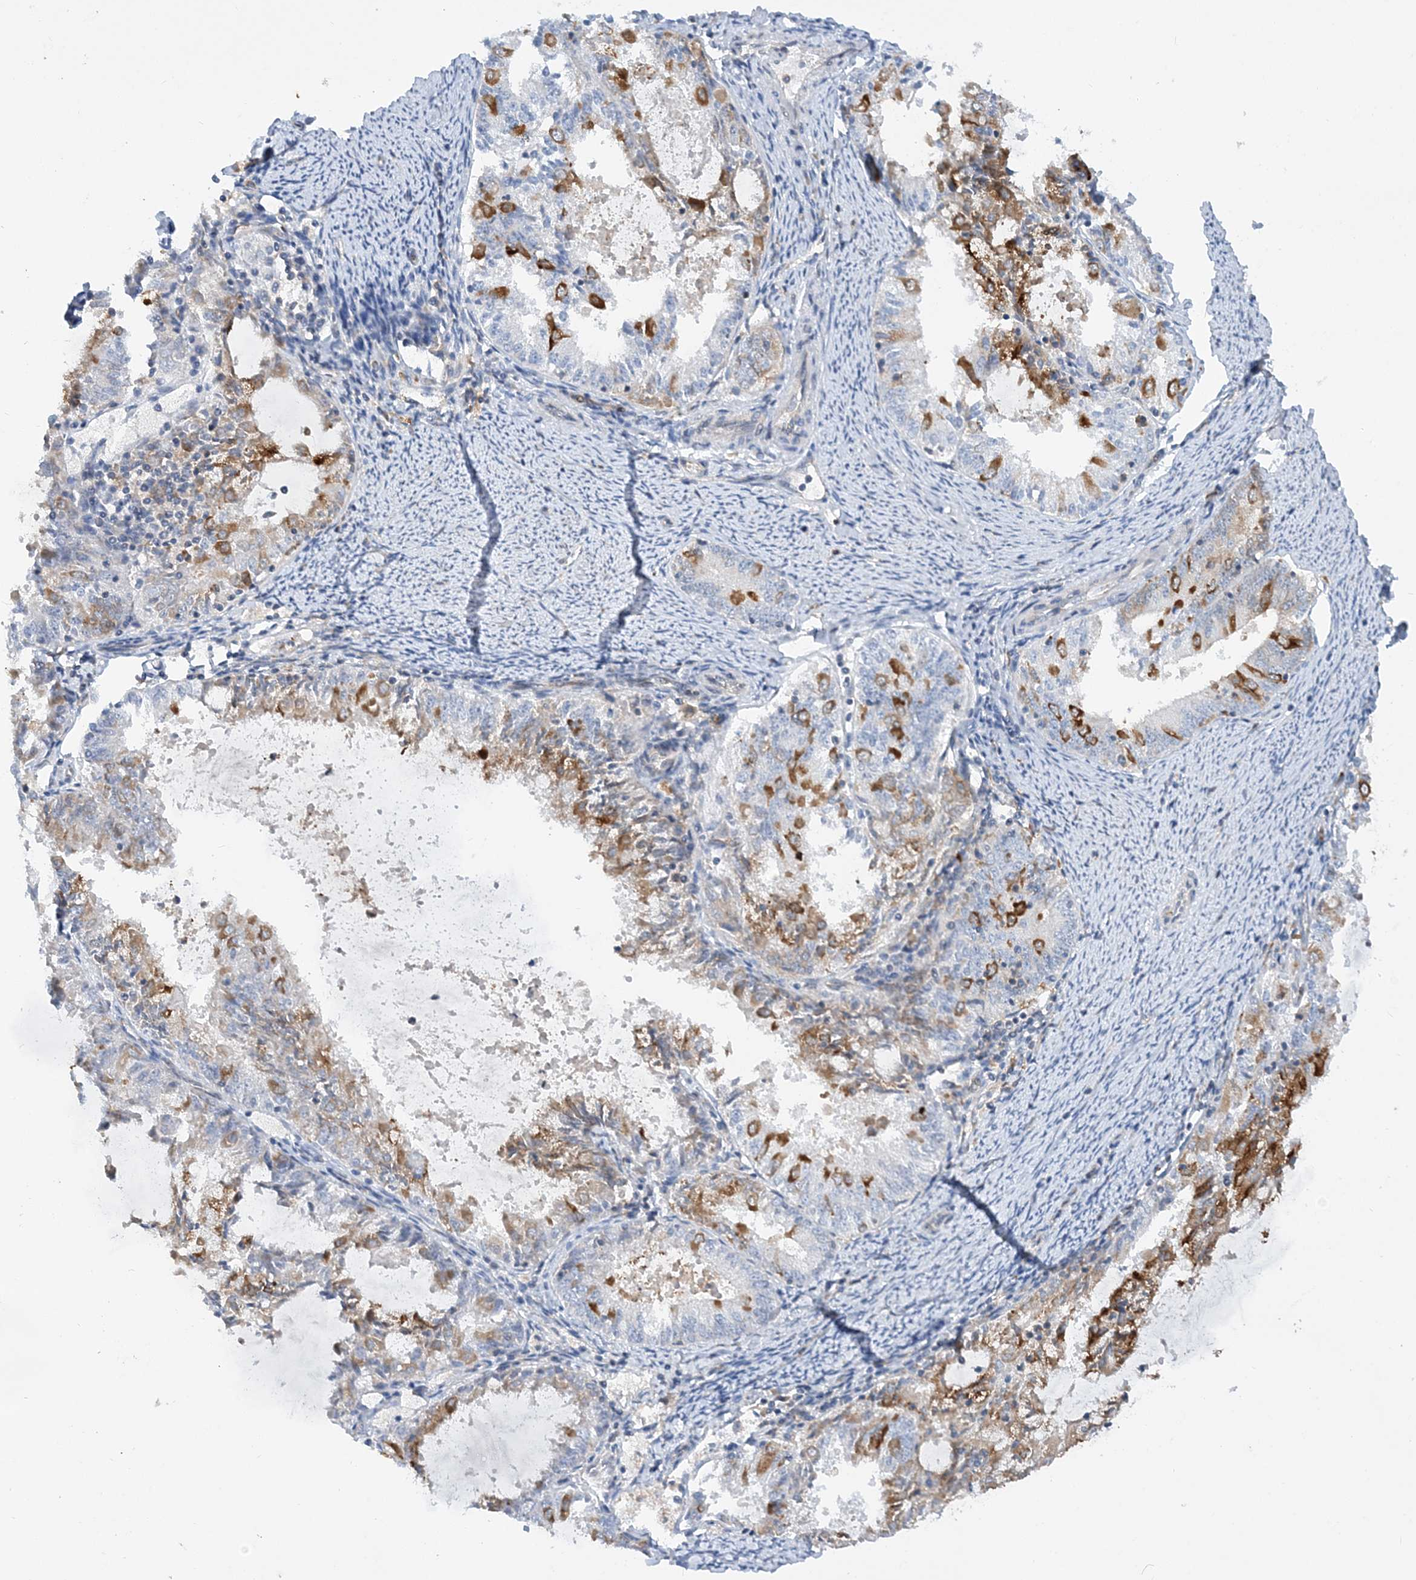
{"staining": {"intensity": "strong", "quantity": "25%-75%", "location": "cytoplasmic/membranous"}, "tissue": "endometrial cancer", "cell_type": "Tumor cells", "image_type": "cancer", "snomed": [{"axis": "morphology", "description": "Adenocarcinoma, NOS"}, {"axis": "topography", "description": "Endometrium"}], "caption": "Protein expression analysis of human endometrial cancer (adenocarcinoma) reveals strong cytoplasmic/membranous expression in approximately 25%-75% of tumor cells.", "gene": "LARP4B", "patient": {"sex": "female", "age": 57}}